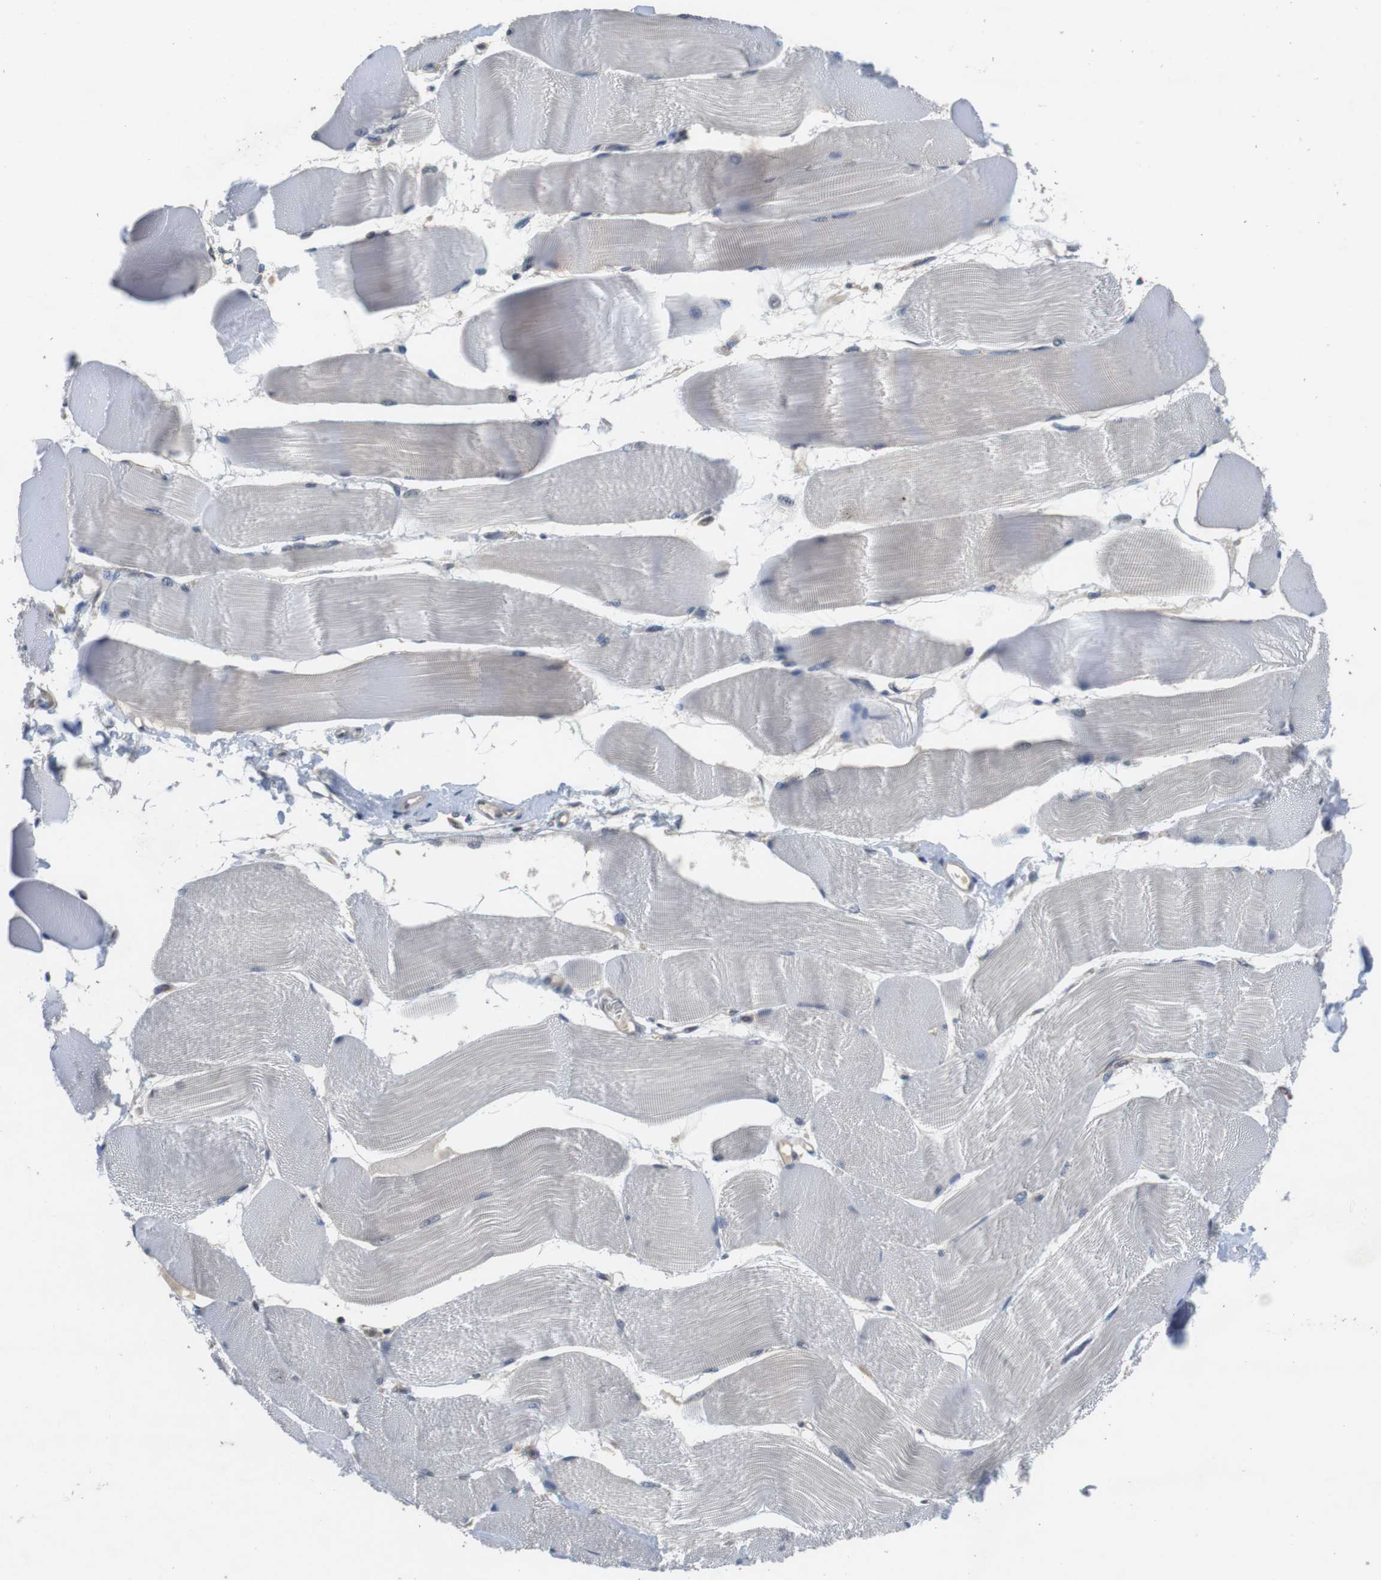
{"staining": {"intensity": "negative", "quantity": "none", "location": "none"}, "tissue": "skeletal muscle", "cell_type": "Myocytes", "image_type": "normal", "snomed": [{"axis": "morphology", "description": "Normal tissue, NOS"}, {"axis": "morphology", "description": "Squamous cell carcinoma, NOS"}, {"axis": "topography", "description": "Skeletal muscle"}], "caption": "The IHC image has no significant staining in myocytes of skeletal muscle.", "gene": "FADD", "patient": {"sex": "male", "age": 51}}